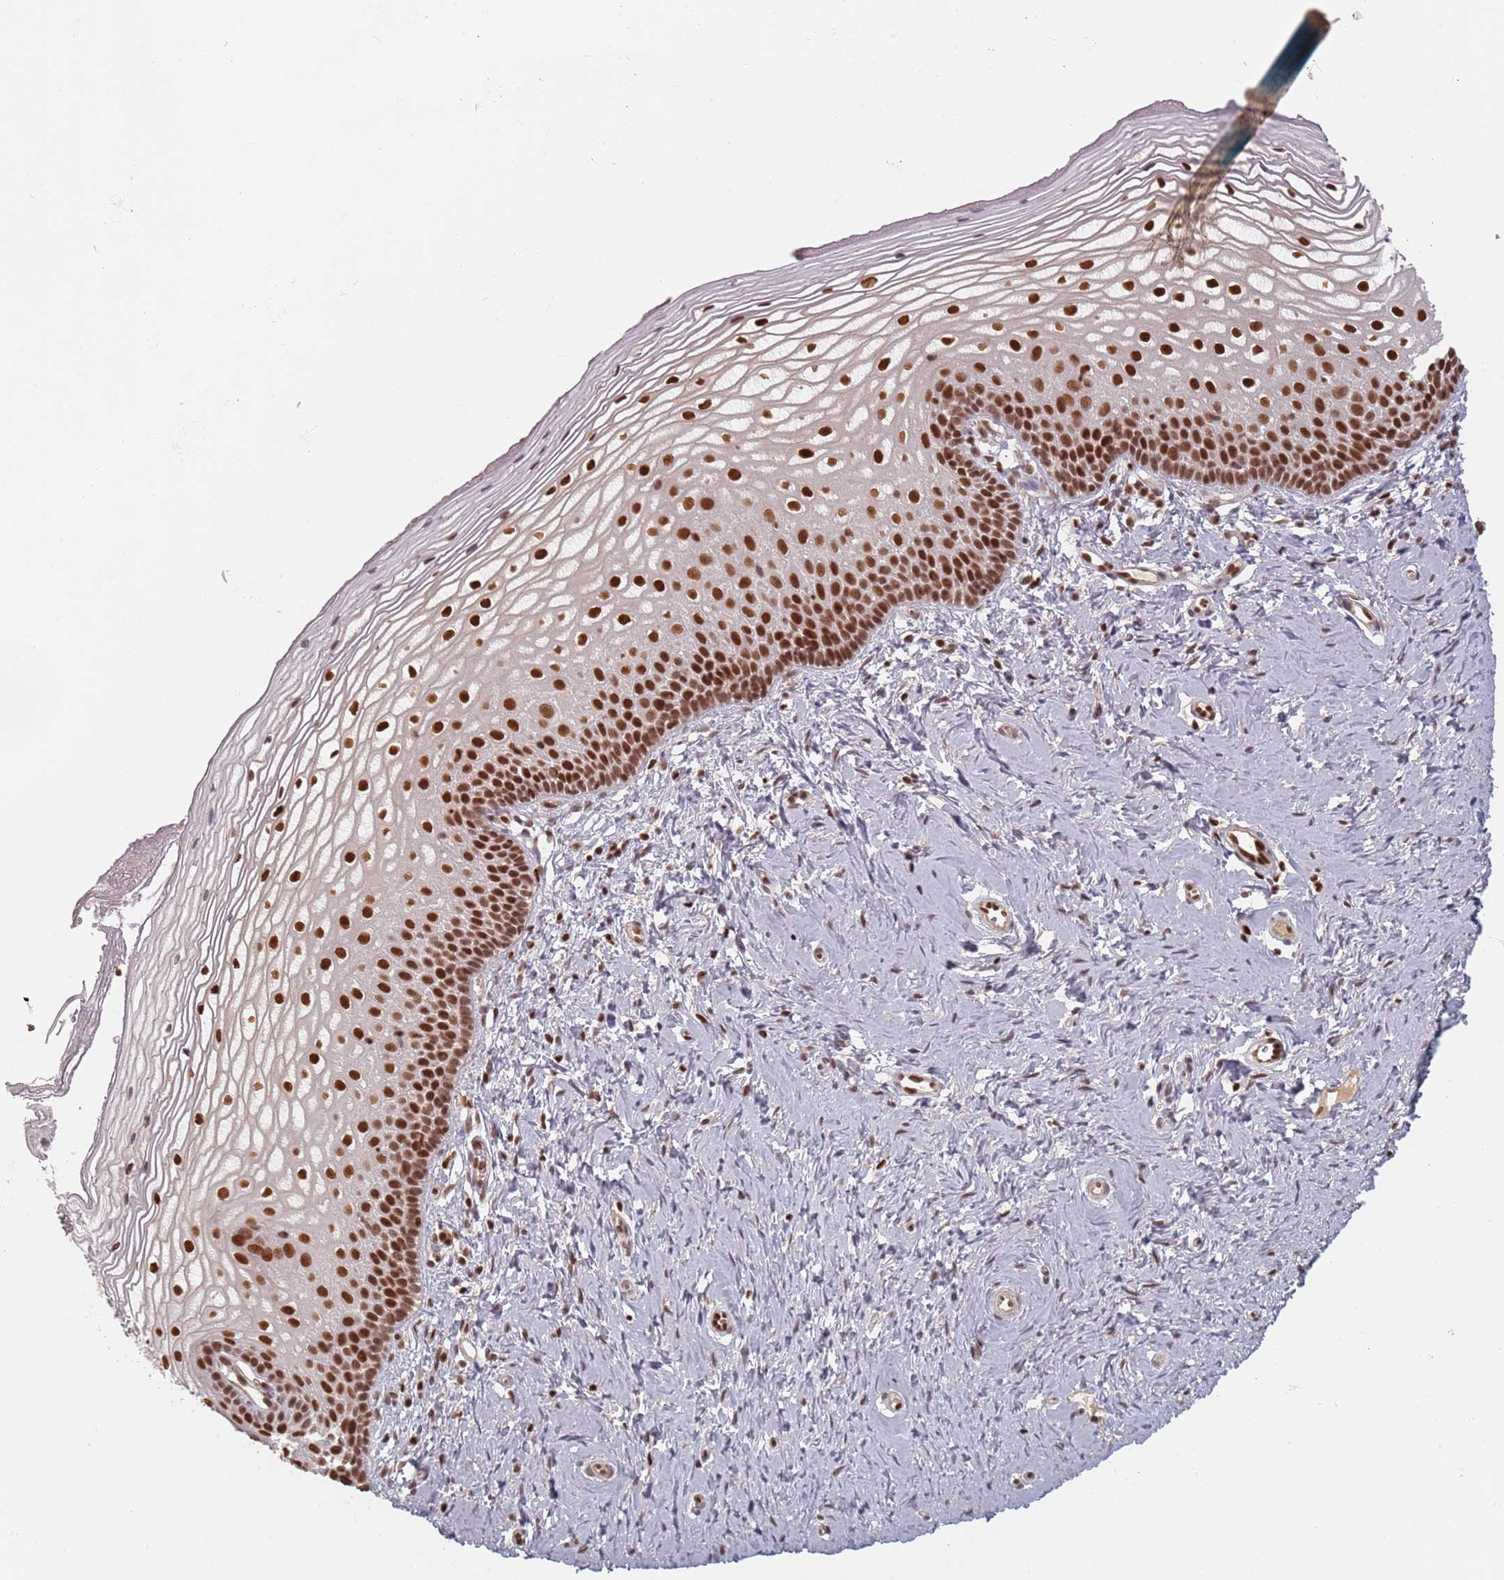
{"staining": {"intensity": "strong", "quantity": ">75%", "location": "nuclear"}, "tissue": "vagina", "cell_type": "Squamous epithelial cells", "image_type": "normal", "snomed": [{"axis": "morphology", "description": "Normal tissue, NOS"}, {"axis": "topography", "description": "Vagina"}], "caption": "Brown immunohistochemical staining in normal vagina exhibits strong nuclear staining in about >75% of squamous epithelial cells. (IHC, brightfield microscopy, high magnification).", "gene": "NUP50", "patient": {"sex": "female", "age": 65}}